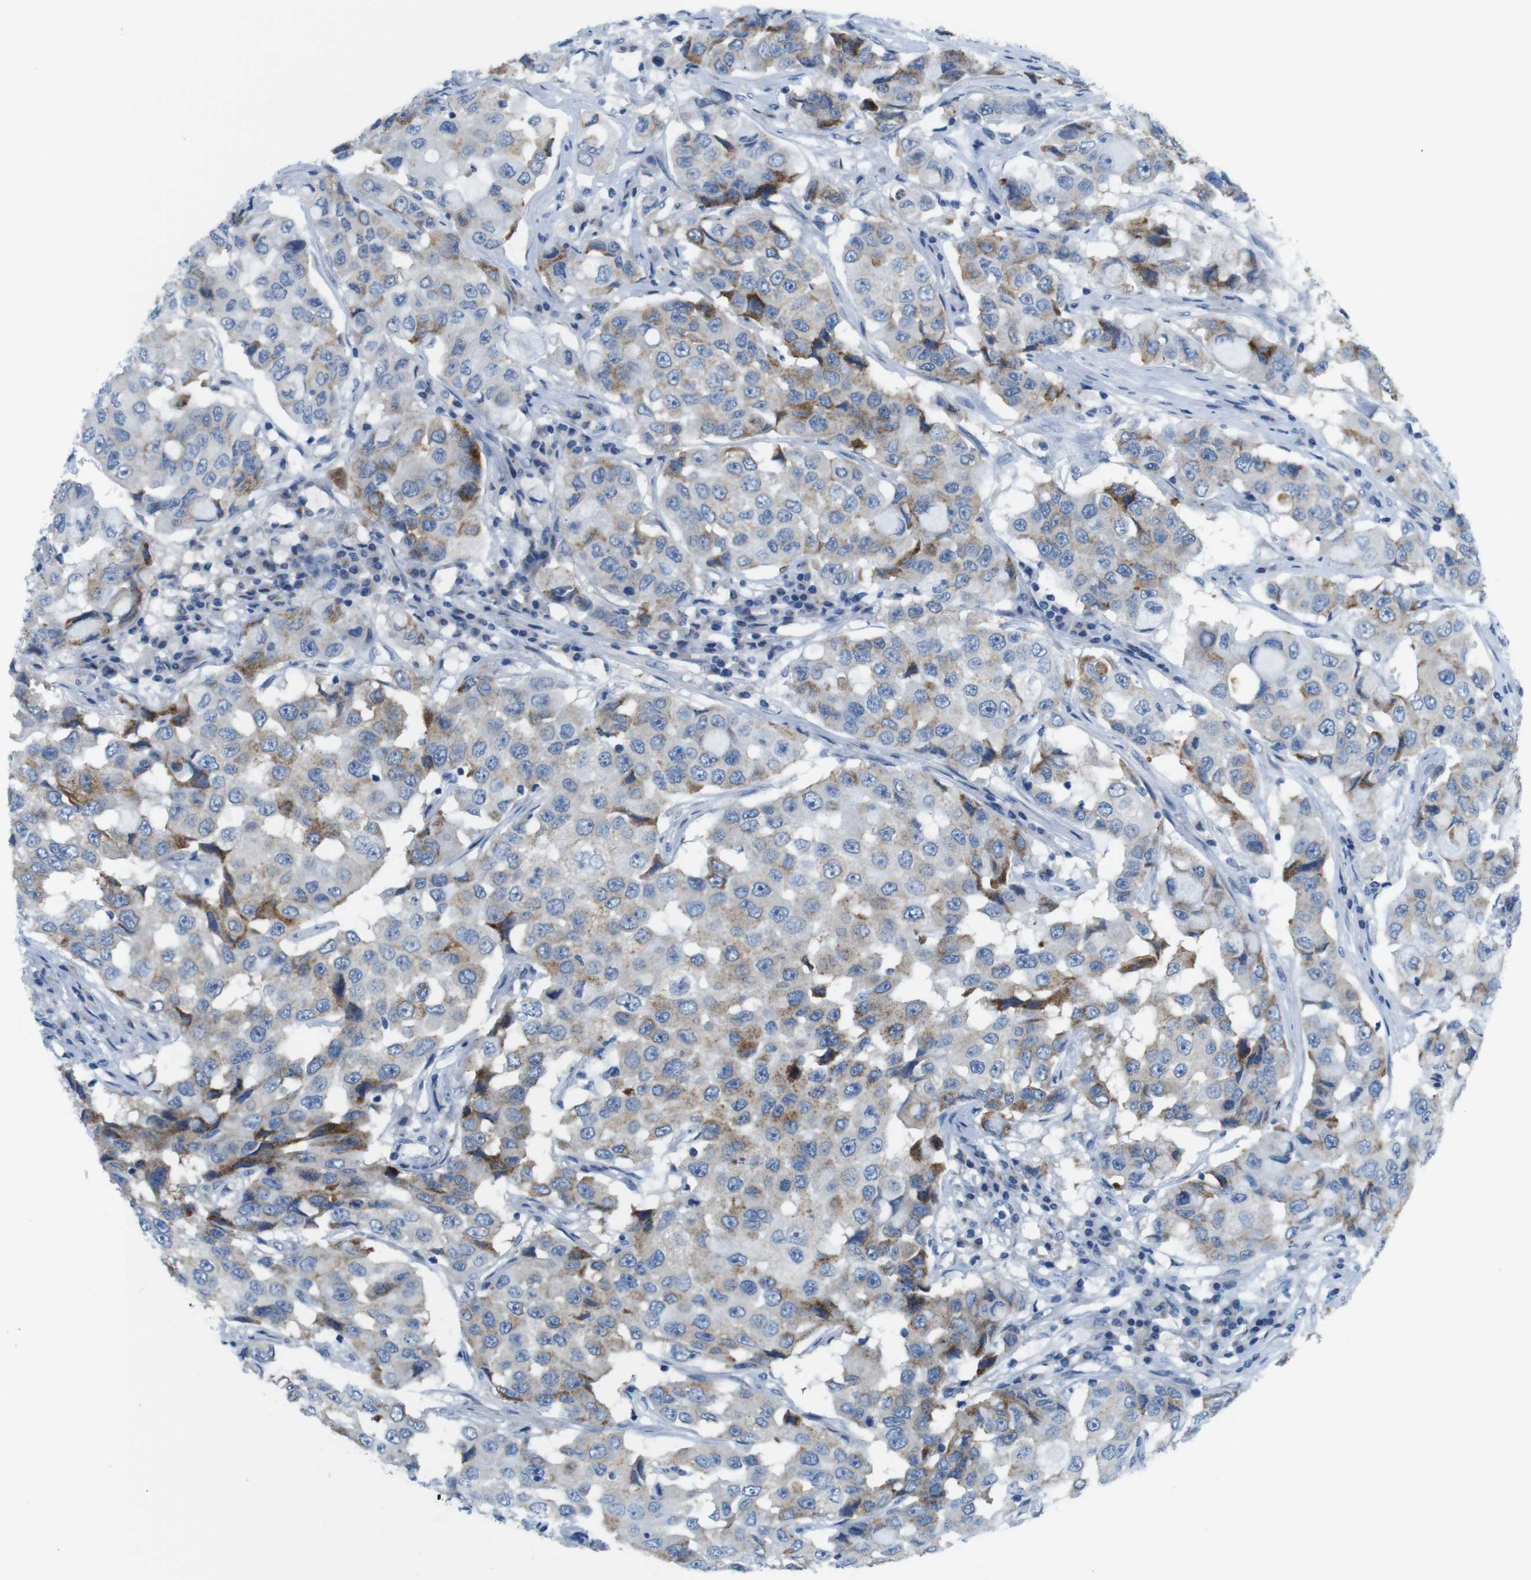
{"staining": {"intensity": "moderate", "quantity": "25%-75%", "location": "cytoplasmic/membranous"}, "tissue": "breast cancer", "cell_type": "Tumor cells", "image_type": "cancer", "snomed": [{"axis": "morphology", "description": "Duct carcinoma"}, {"axis": "topography", "description": "Breast"}], "caption": "Moderate cytoplasmic/membranous expression is seen in approximately 25%-75% of tumor cells in breast cancer. (DAB (3,3'-diaminobenzidine) IHC, brown staining for protein, blue staining for nuclei).", "gene": "GOLGA2", "patient": {"sex": "female", "age": 27}}